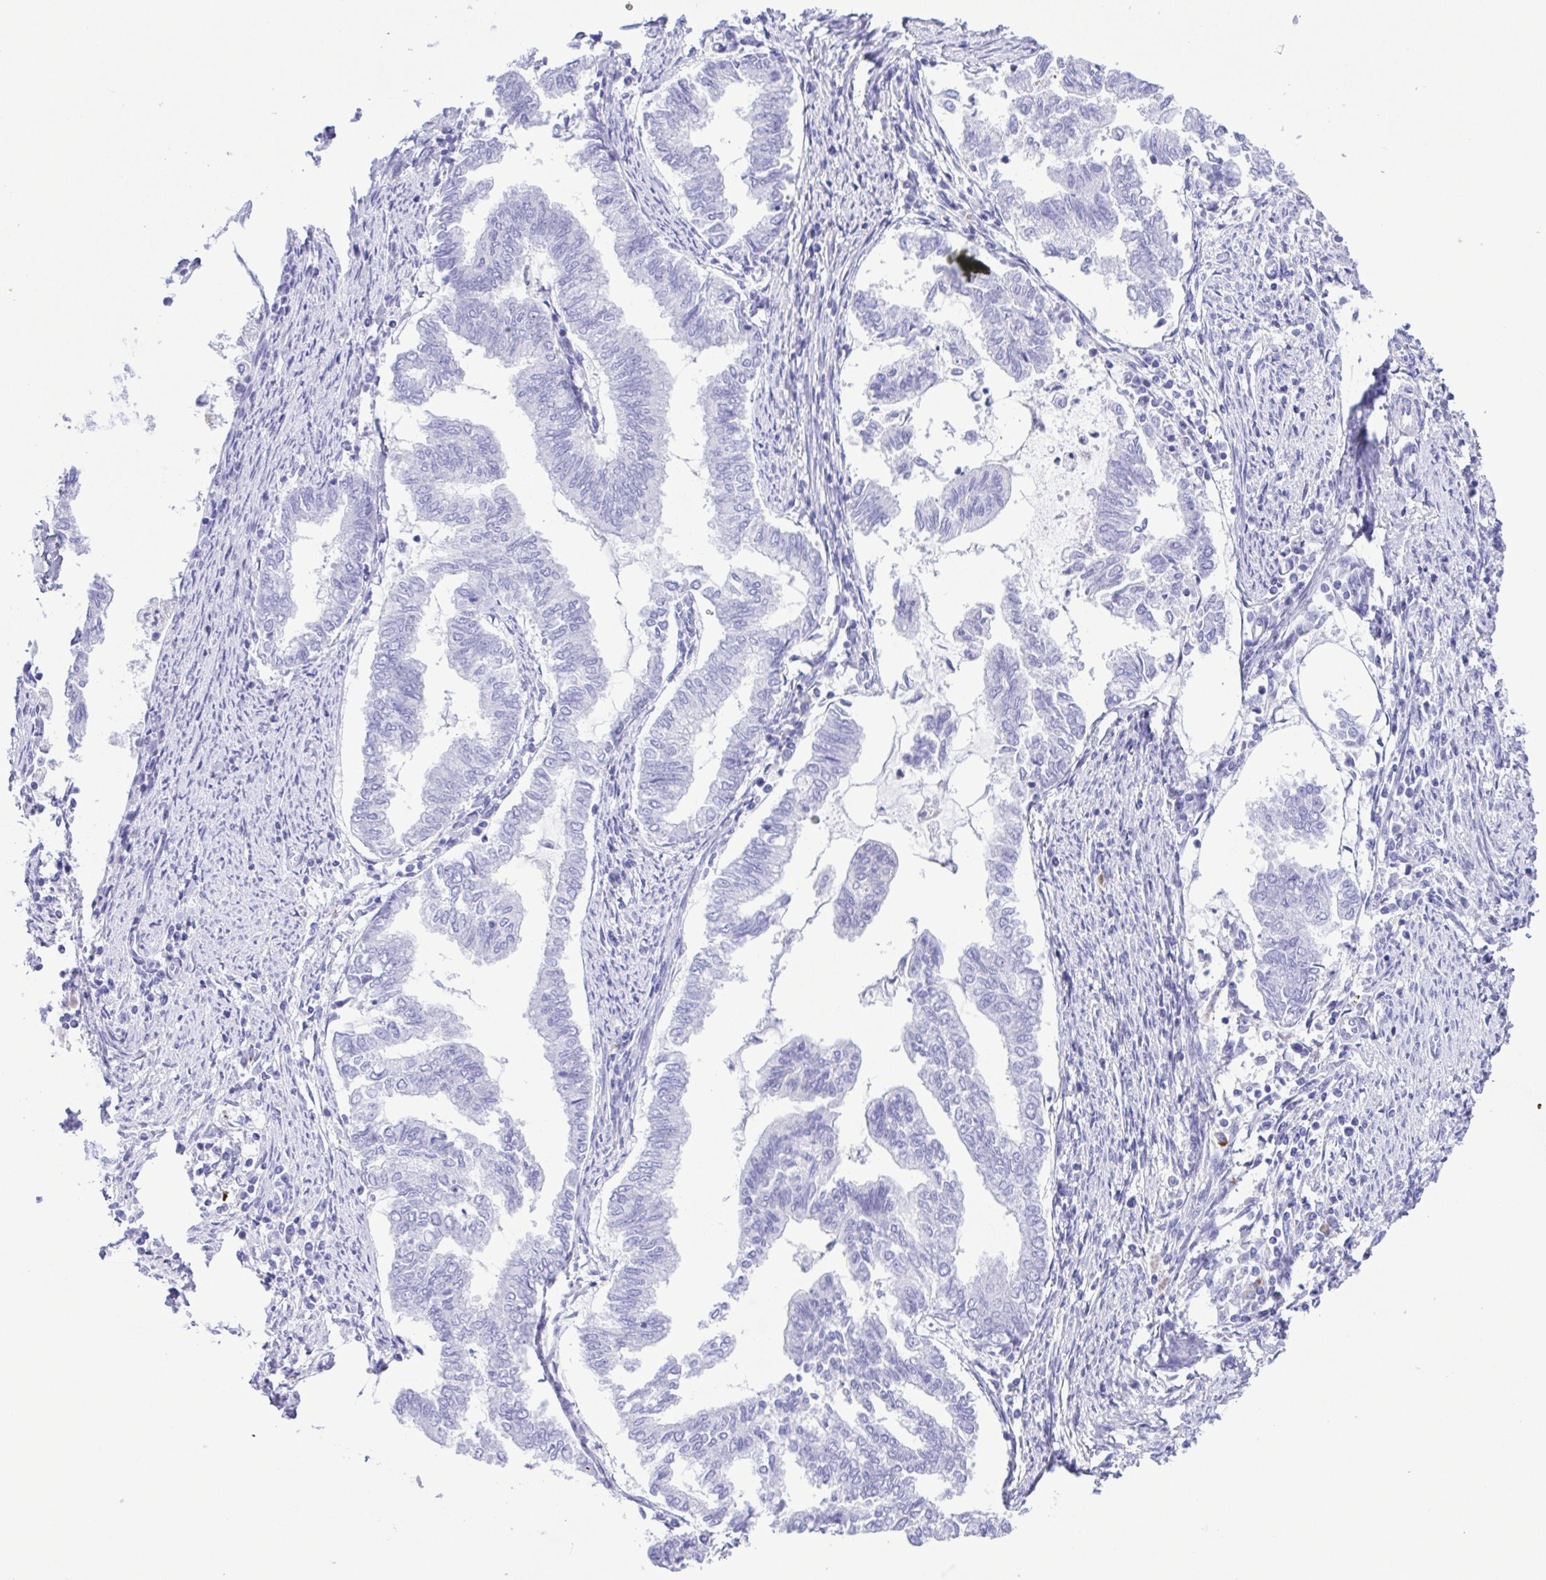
{"staining": {"intensity": "negative", "quantity": "none", "location": "none"}, "tissue": "endometrial cancer", "cell_type": "Tumor cells", "image_type": "cancer", "snomed": [{"axis": "morphology", "description": "Adenocarcinoma, NOS"}, {"axis": "topography", "description": "Endometrium"}], "caption": "IHC micrograph of neoplastic tissue: adenocarcinoma (endometrial) stained with DAB (3,3'-diaminobenzidine) shows no significant protein staining in tumor cells.", "gene": "GPR17", "patient": {"sex": "female", "age": 79}}